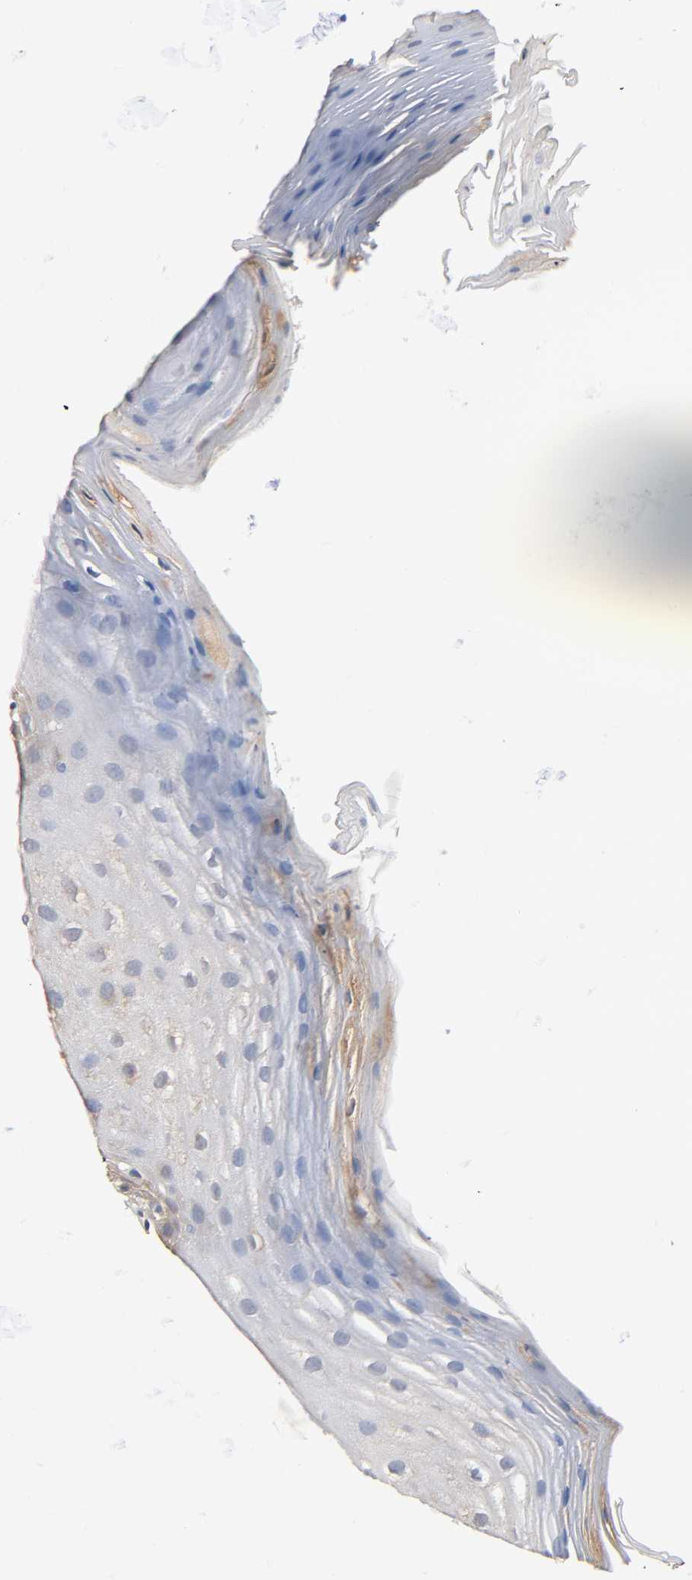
{"staining": {"intensity": "moderate", "quantity": "25%-75%", "location": "cytoplasmic/membranous"}, "tissue": "oral mucosa", "cell_type": "Squamous epithelial cells", "image_type": "normal", "snomed": [{"axis": "morphology", "description": "Normal tissue, NOS"}, {"axis": "morphology", "description": "Squamous cell carcinoma, NOS"}, {"axis": "topography", "description": "Skeletal muscle"}, {"axis": "topography", "description": "Oral tissue"}, {"axis": "topography", "description": "Head-Neck"}], "caption": "An immunohistochemistry photomicrograph of normal tissue is shown. Protein staining in brown labels moderate cytoplasmic/membranous positivity in oral mucosa within squamous epithelial cells.", "gene": "ALDOA", "patient": {"sex": "male", "age": 71}}